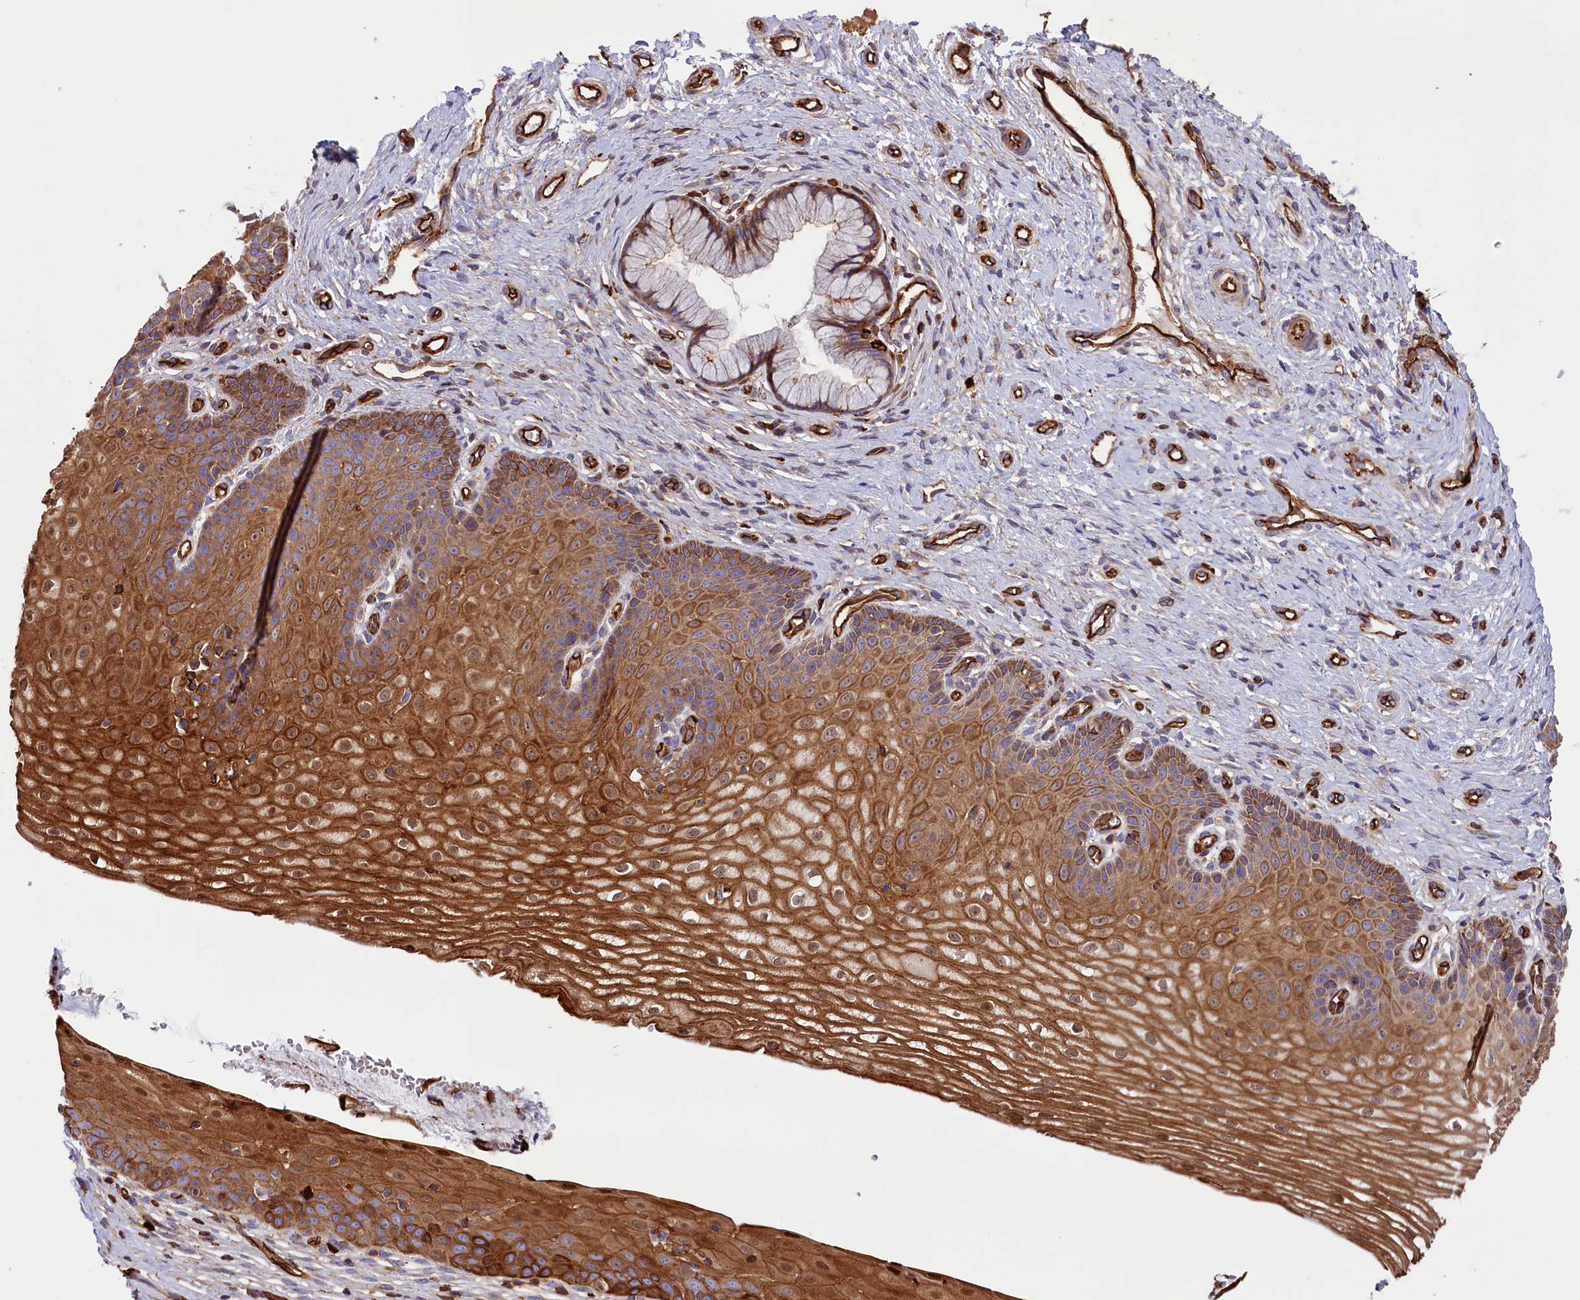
{"staining": {"intensity": "moderate", "quantity": ">75%", "location": "cytoplasmic/membranous"}, "tissue": "cervix", "cell_type": "Glandular cells", "image_type": "normal", "snomed": [{"axis": "morphology", "description": "Normal tissue, NOS"}, {"axis": "topography", "description": "Cervix"}], "caption": "The micrograph demonstrates a brown stain indicating the presence of a protein in the cytoplasmic/membranous of glandular cells in cervix. (Stains: DAB in brown, nuclei in blue, Microscopy: brightfield microscopy at high magnification).", "gene": "CD99L2", "patient": {"sex": "female", "age": 36}}